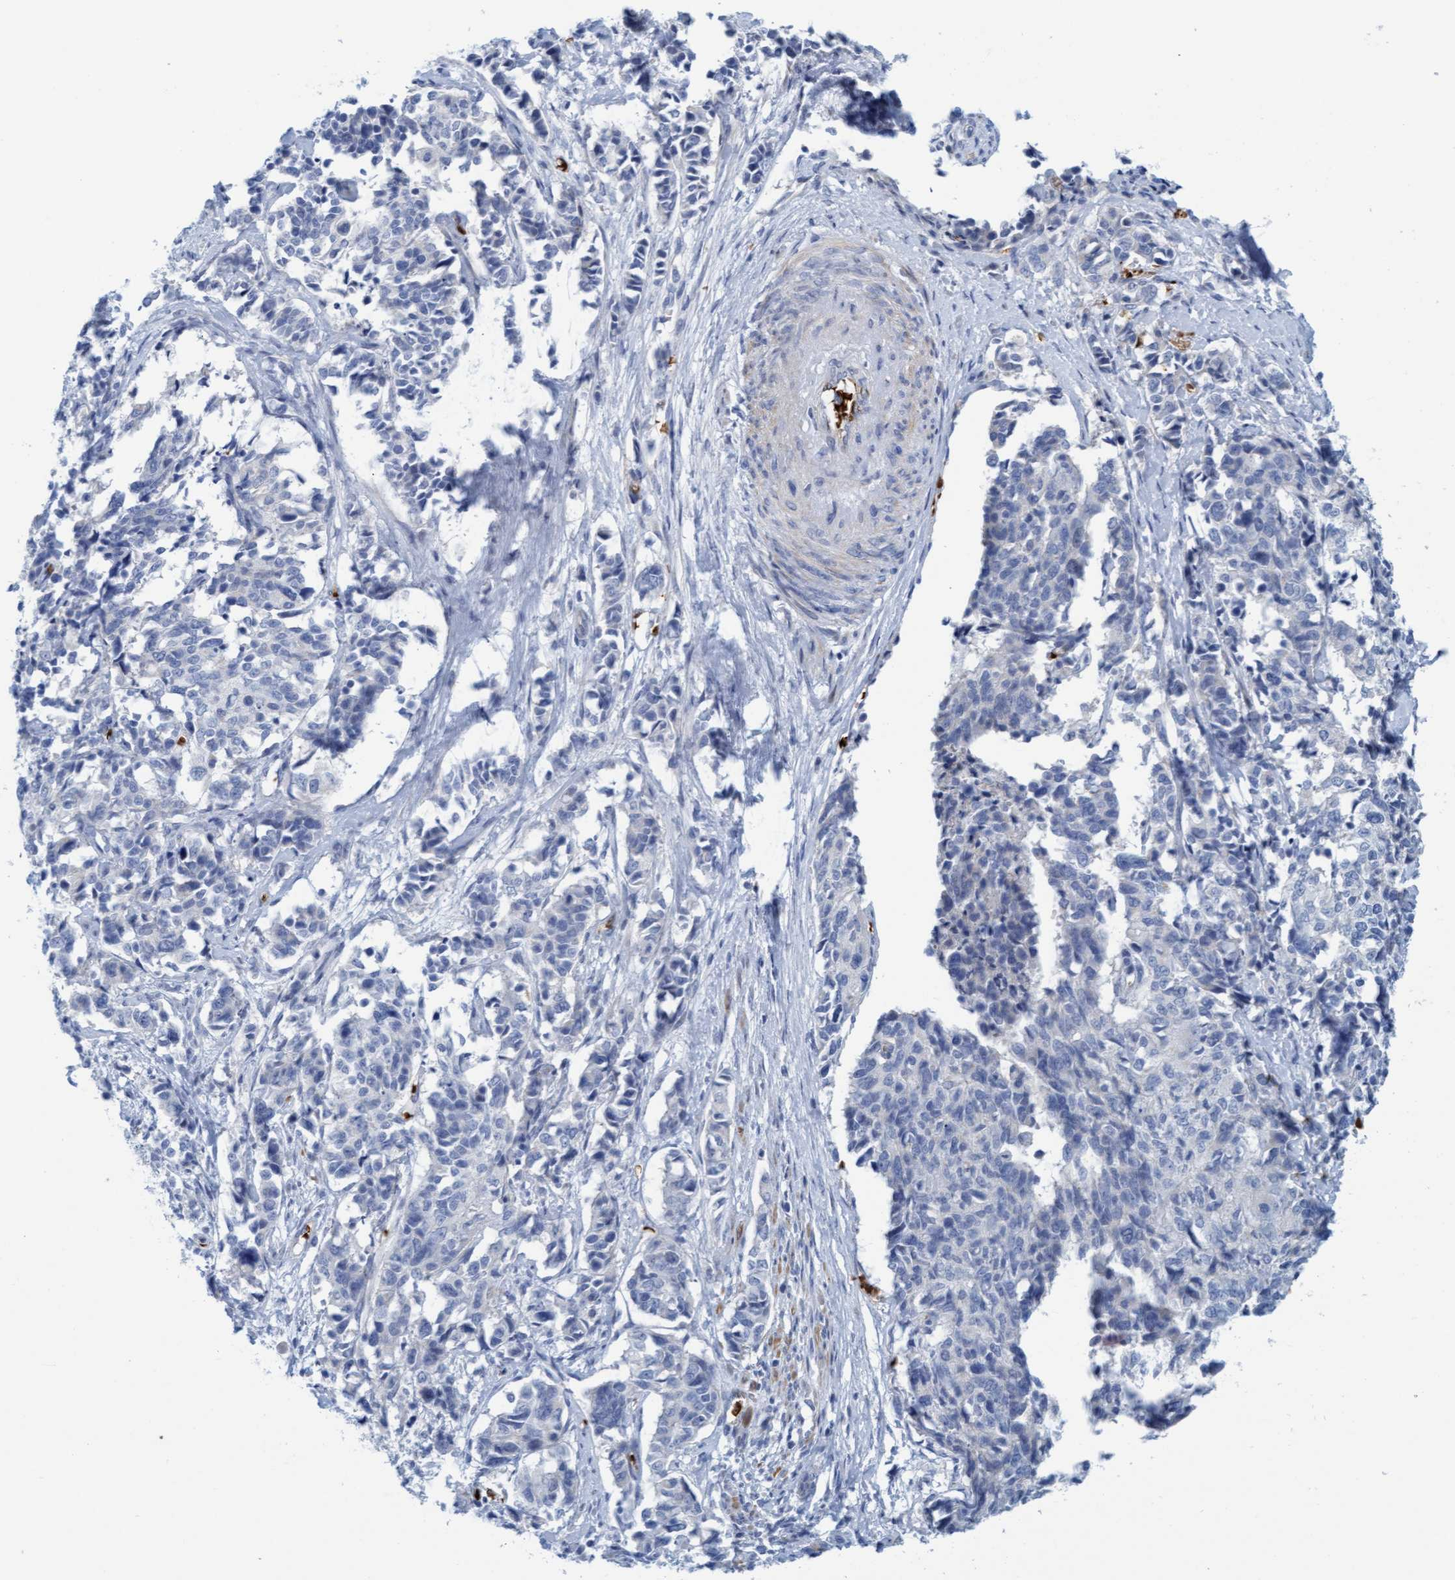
{"staining": {"intensity": "negative", "quantity": "none", "location": "none"}, "tissue": "cervical cancer", "cell_type": "Tumor cells", "image_type": "cancer", "snomed": [{"axis": "morphology", "description": "Normal tissue, NOS"}, {"axis": "morphology", "description": "Squamous cell carcinoma, NOS"}, {"axis": "topography", "description": "Cervix"}], "caption": "Immunohistochemistry (IHC) photomicrograph of human cervical squamous cell carcinoma stained for a protein (brown), which demonstrates no expression in tumor cells. (IHC, brightfield microscopy, high magnification).", "gene": "P2RX5", "patient": {"sex": "female", "age": 35}}